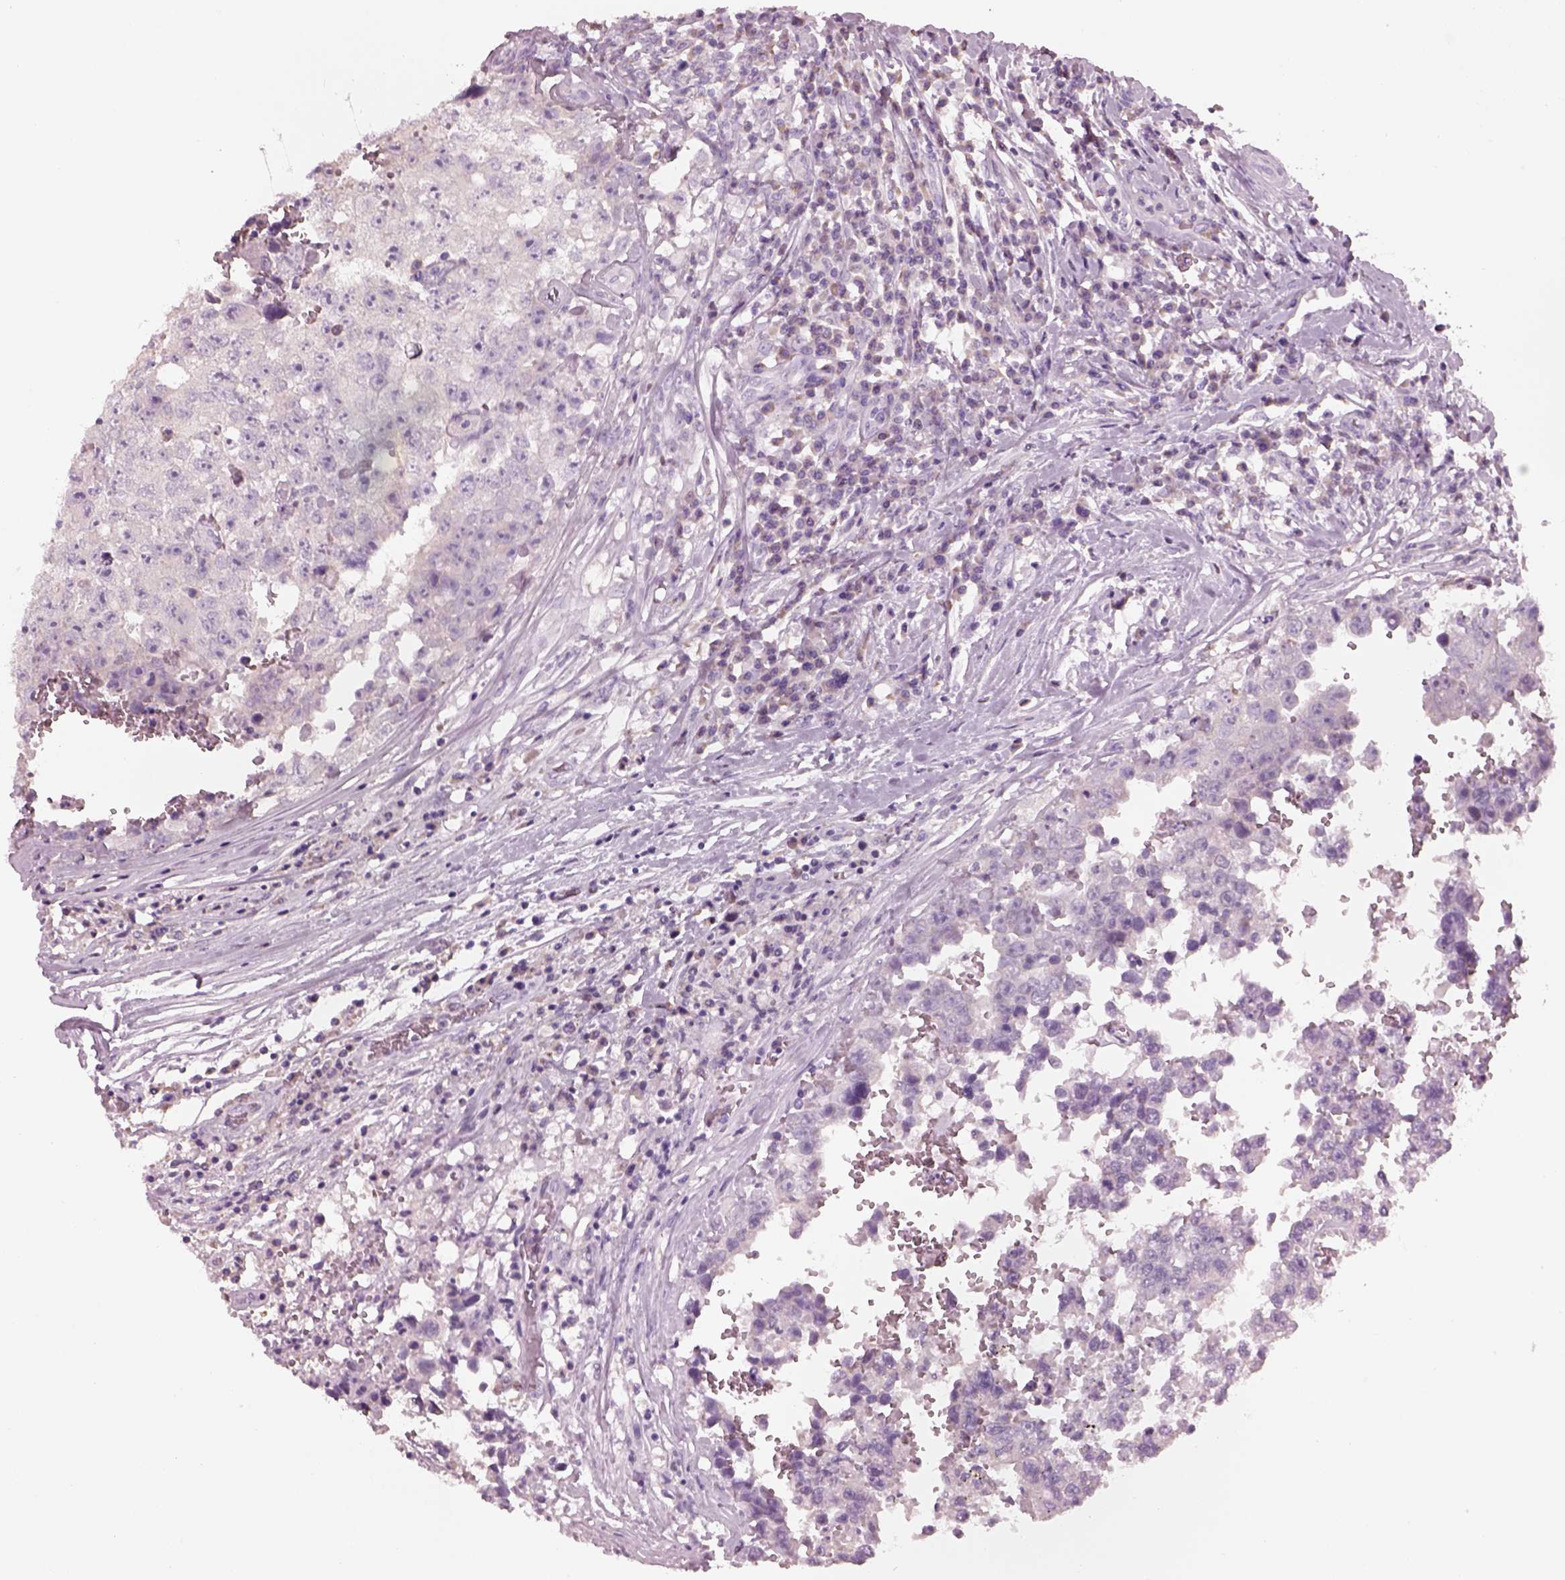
{"staining": {"intensity": "negative", "quantity": "none", "location": "none"}, "tissue": "testis cancer", "cell_type": "Tumor cells", "image_type": "cancer", "snomed": [{"axis": "morphology", "description": "Carcinoma, Embryonal, NOS"}, {"axis": "topography", "description": "Testis"}], "caption": "High power microscopy histopathology image of an immunohistochemistry histopathology image of testis cancer, revealing no significant positivity in tumor cells. (Brightfield microscopy of DAB (3,3'-diaminobenzidine) IHC at high magnification).", "gene": "SLC27A2", "patient": {"sex": "male", "age": 36}}